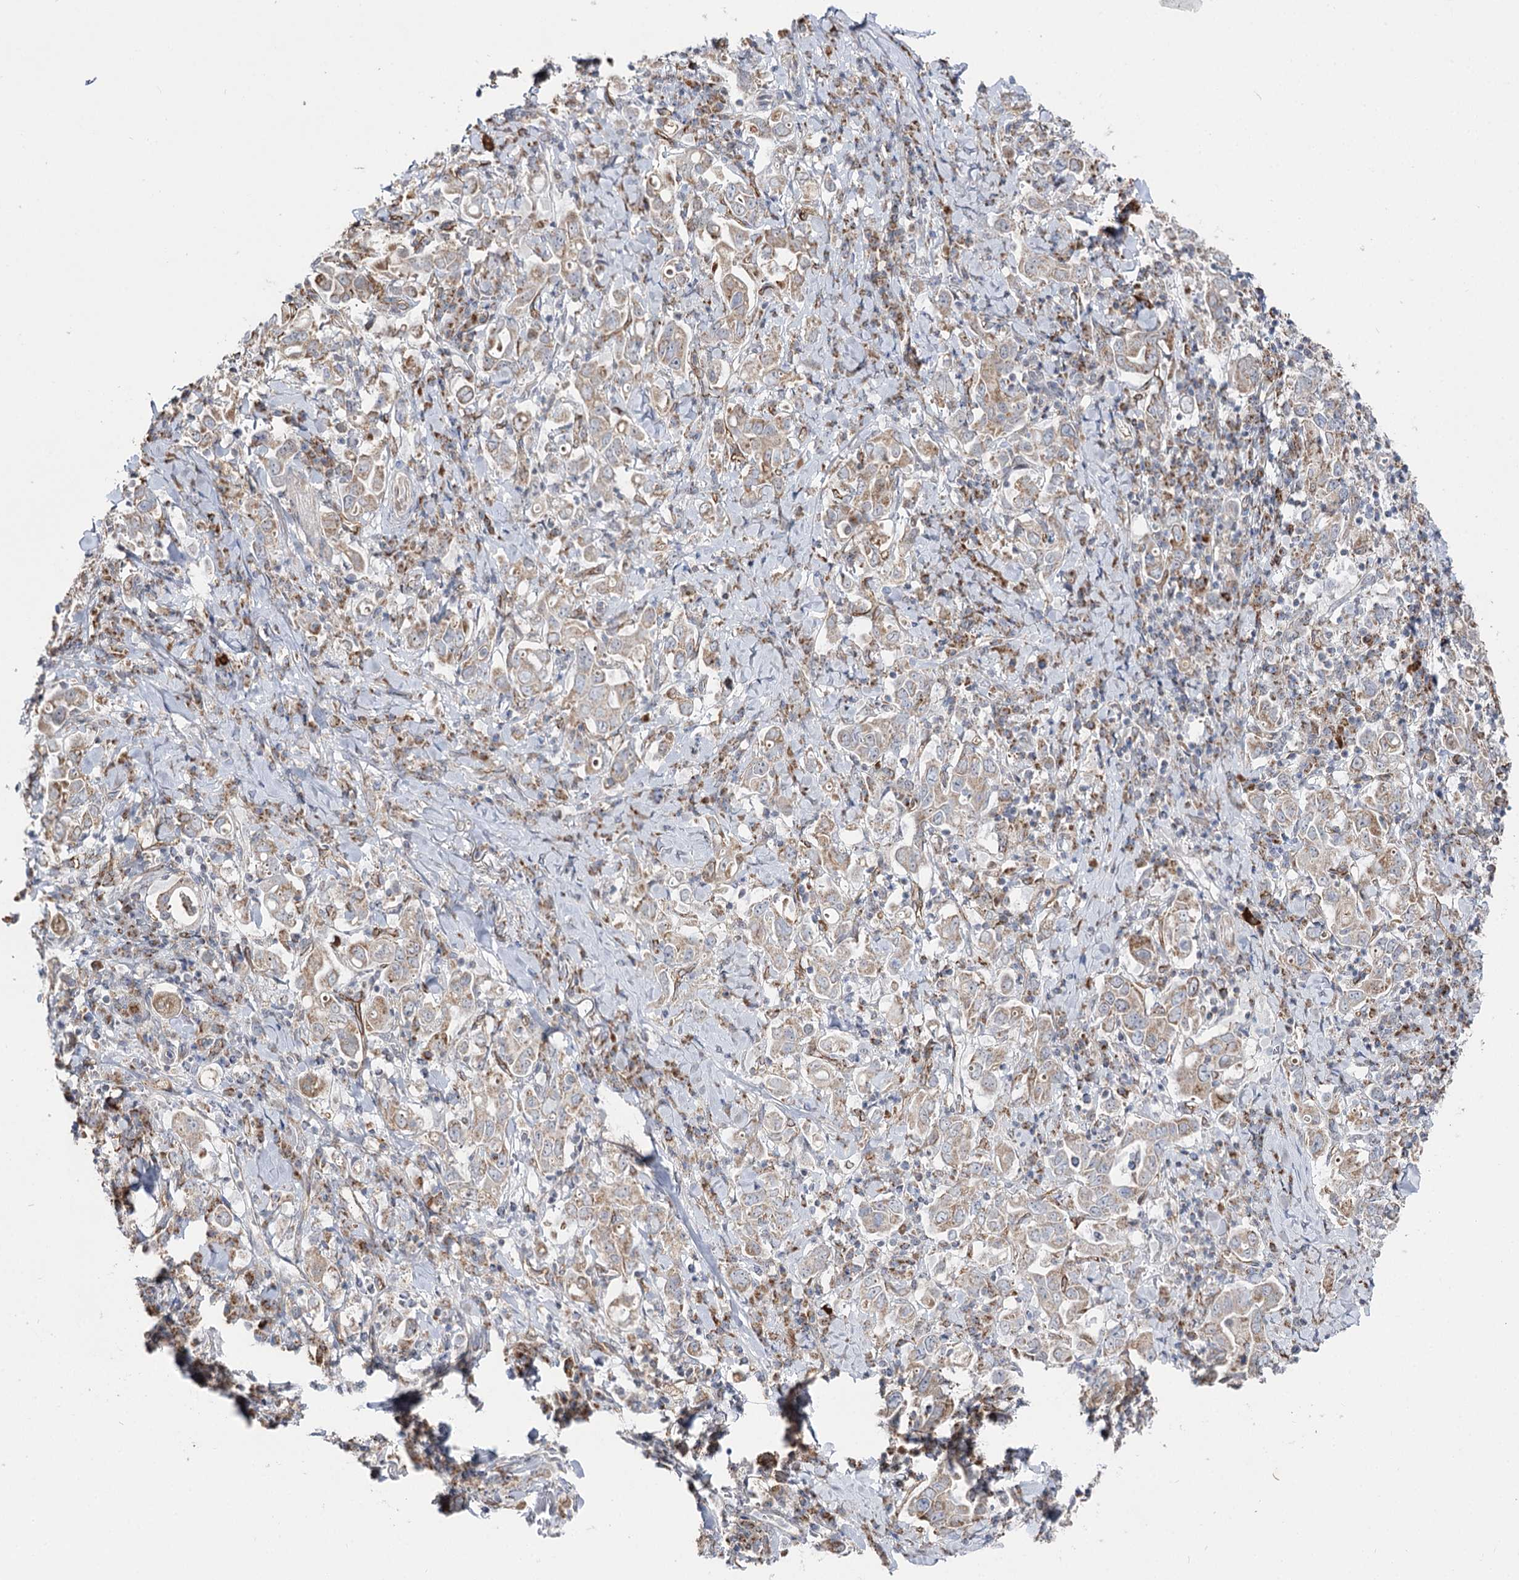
{"staining": {"intensity": "weak", "quantity": "25%-75%", "location": "cytoplasmic/membranous"}, "tissue": "stomach cancer", "cell_type": "Tumor cells", "image_type": "cancer", "snomed": [{"axis": "morphology", "description": "Adenocarcinoma, NOS"}, {"axis": "topography", "description": "Stomach, upper"}], "caption": "About 25%-75% of tumor cells in adenocarcinoma (stomach) display weak cytoplasmic/membranous protein expression as visualized by brown immunohistochemical staining.", "gene": "CBR4", "patient": {"sex": "male", "age": 62}}